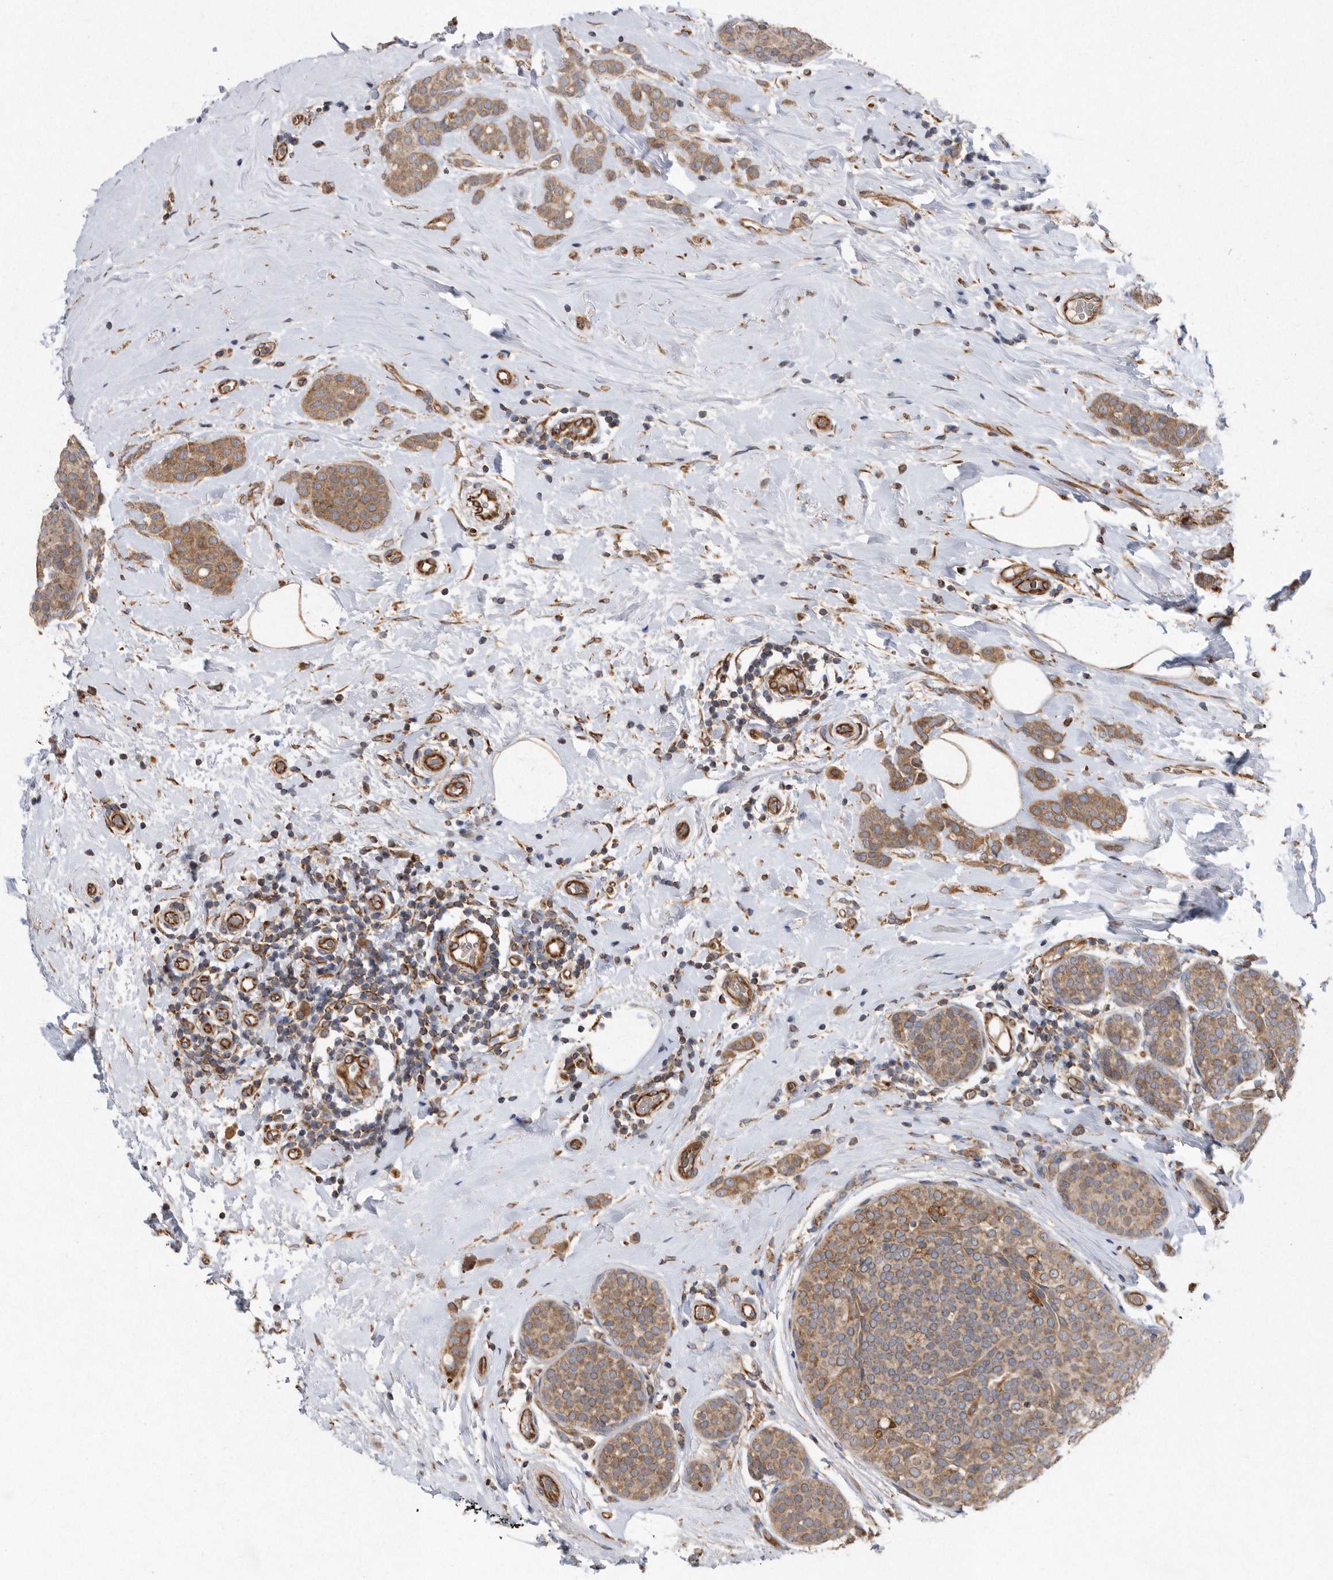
{"staining": {"intensity": "moderate", "quantity": ">75%", "location": "cytoplasmic/membranous"}, "tissue": "breast cancer", "cell_type": "Tumor cells", "image_type": "cancer", "snomed": [{"axis": "morphology", "description": "Lobular carcinoma, in situ"}, {"axis": "morphology", "description": "Lobular carcinoma"}, {"axis": "topography", "description": "Breast"}], "caption": "A micrograph of human lobular carcinoma in situ (breast) stained for a protein exhibits moderate cytoplasmic/membranous brown staining in tumor cells.", "gene": "PON2", "patient": {"sex": "female", "age": 41}}